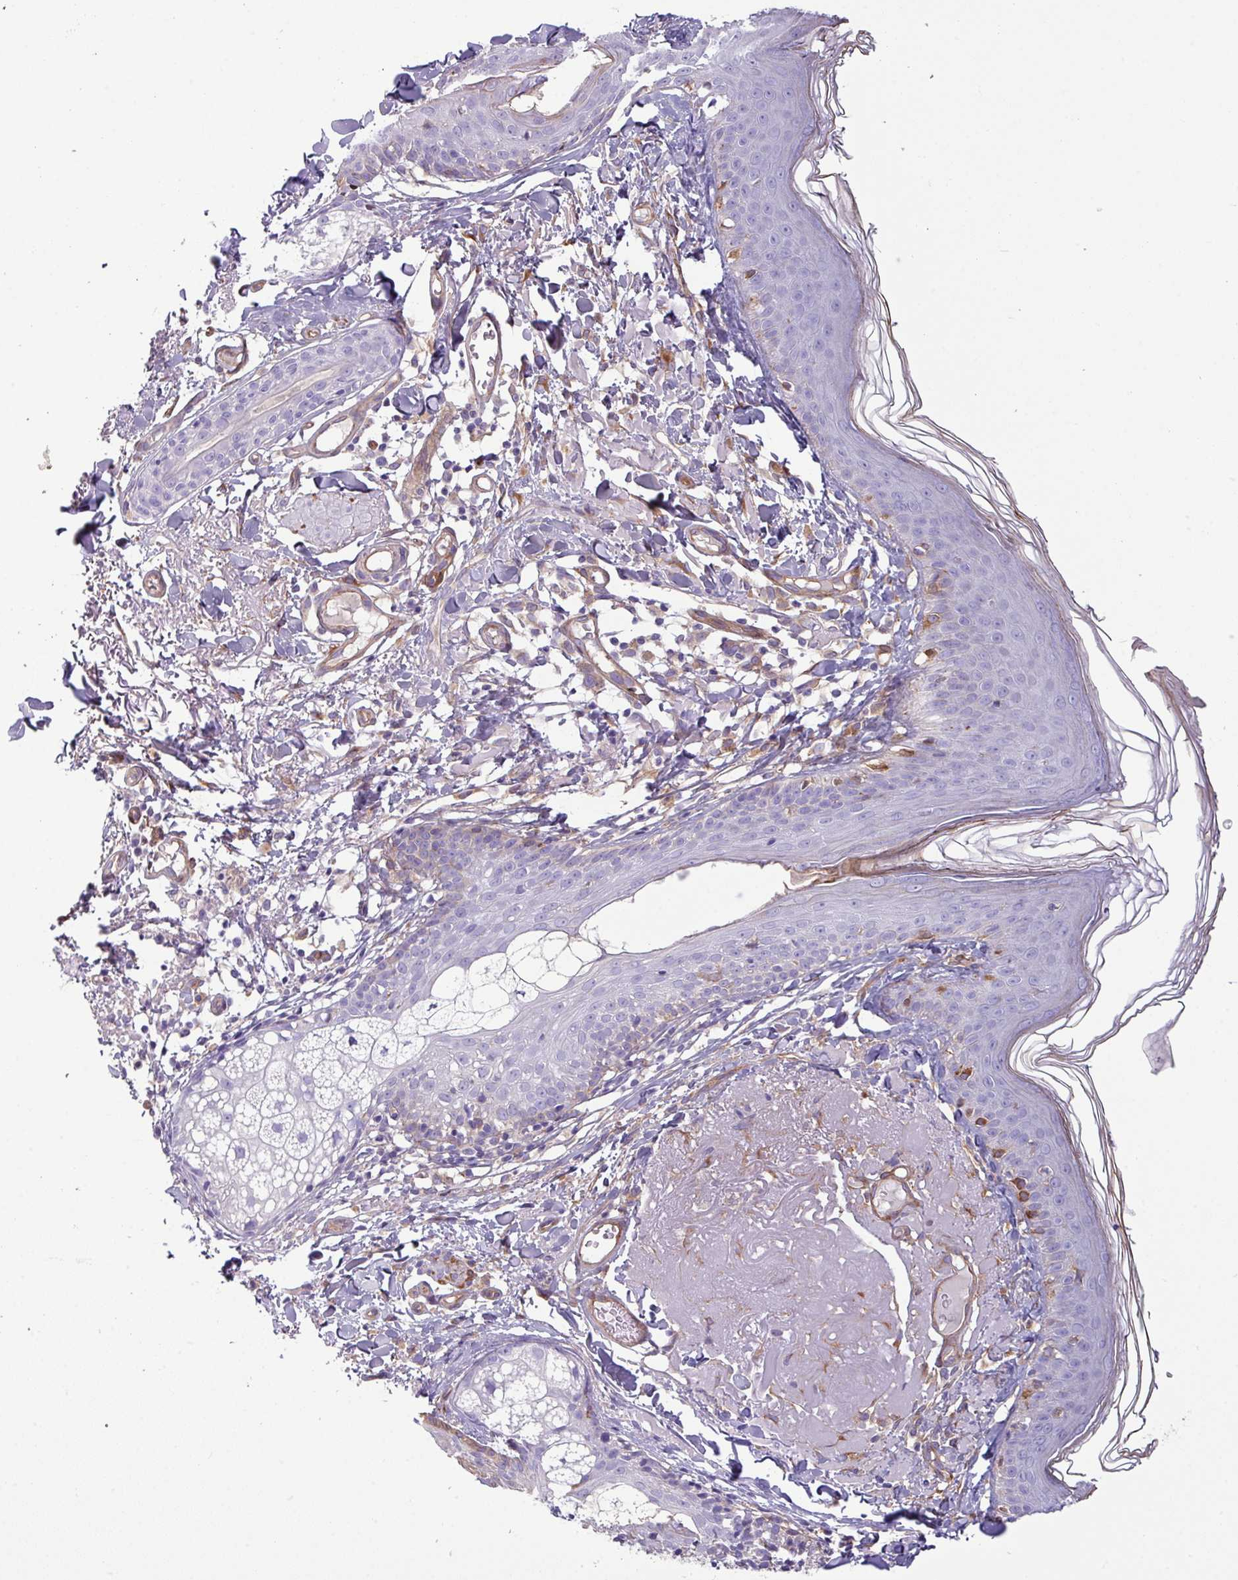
{"staining": {"intensity": "negative", "quantity": "none", "location": "none"}, "tissue": "skin", "cell_type": "Fibroblasts", "image_type": "normal", "snomed": [{"axis": "morphology", "description": "Normal tissue, NOS"}, {"axis": "morphology", "description": "Malignant melanoma, NOS"}, {"axis": "topography", "description": "Skin"}], "caption": "Immunohistochemical staining of unremarkable human skin exhibits no significant positivity in fibroblasts.", "gene": "KIRREL3", "patient": {"sex": "male", "age": 80}}